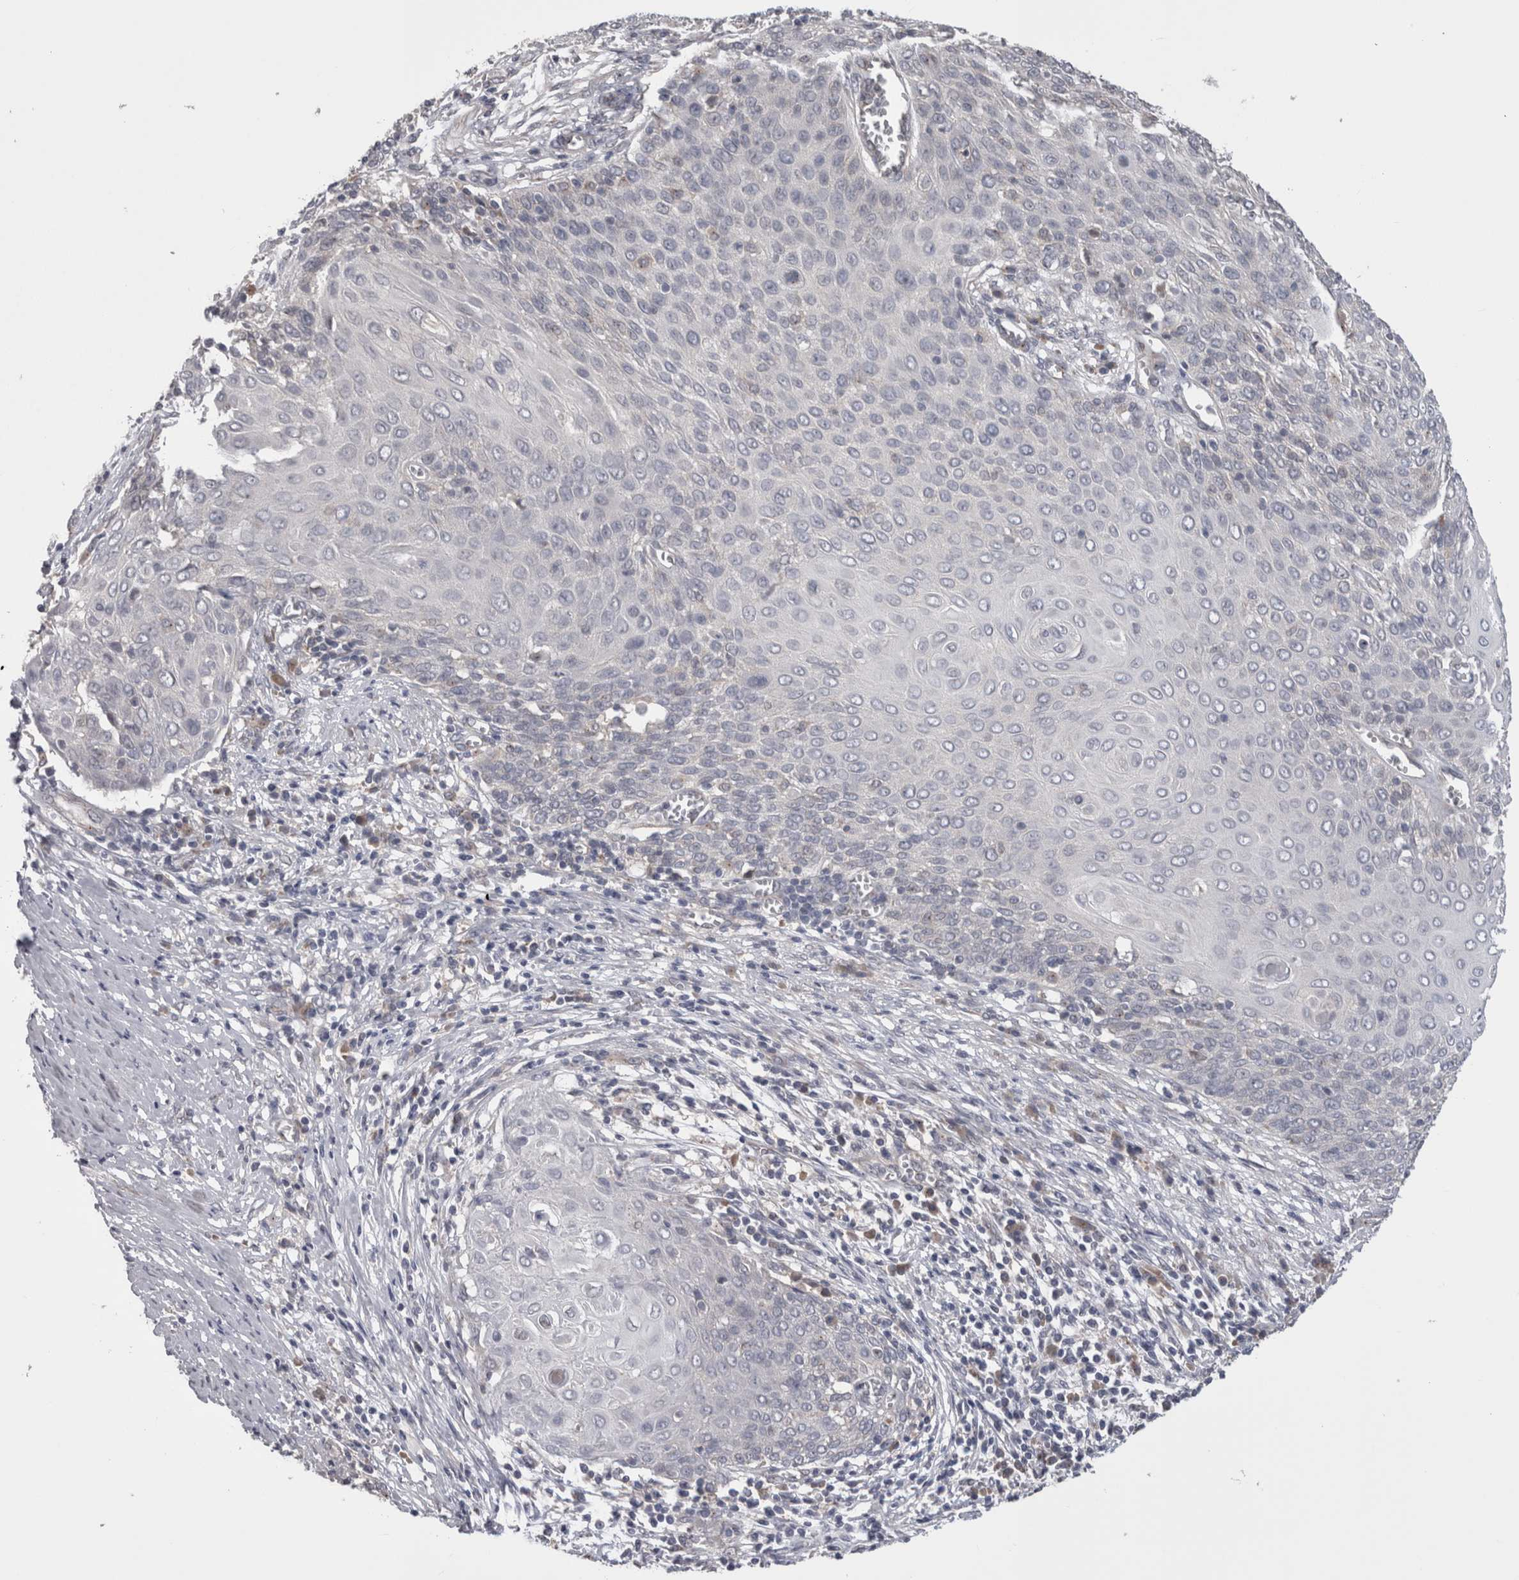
{"staining": {"intensity": "negative", "quantity": "none", "location": "none"}, "tissue": "cervical cancer", "cell_type": "Tumor cells", "image_type": "cancer", "snomed": [{"axis": "morphology", "description": "Squamous cell carcinoma, NOS"}, {"axis": "topography", "description": "Cervix"}], "caption": "Tumor cells are negative for brown protein staining in cervical cancer (squamous cell carcinoma).", "gene": "DCTN6", "patient": {"sex": "female", "age": 39}}